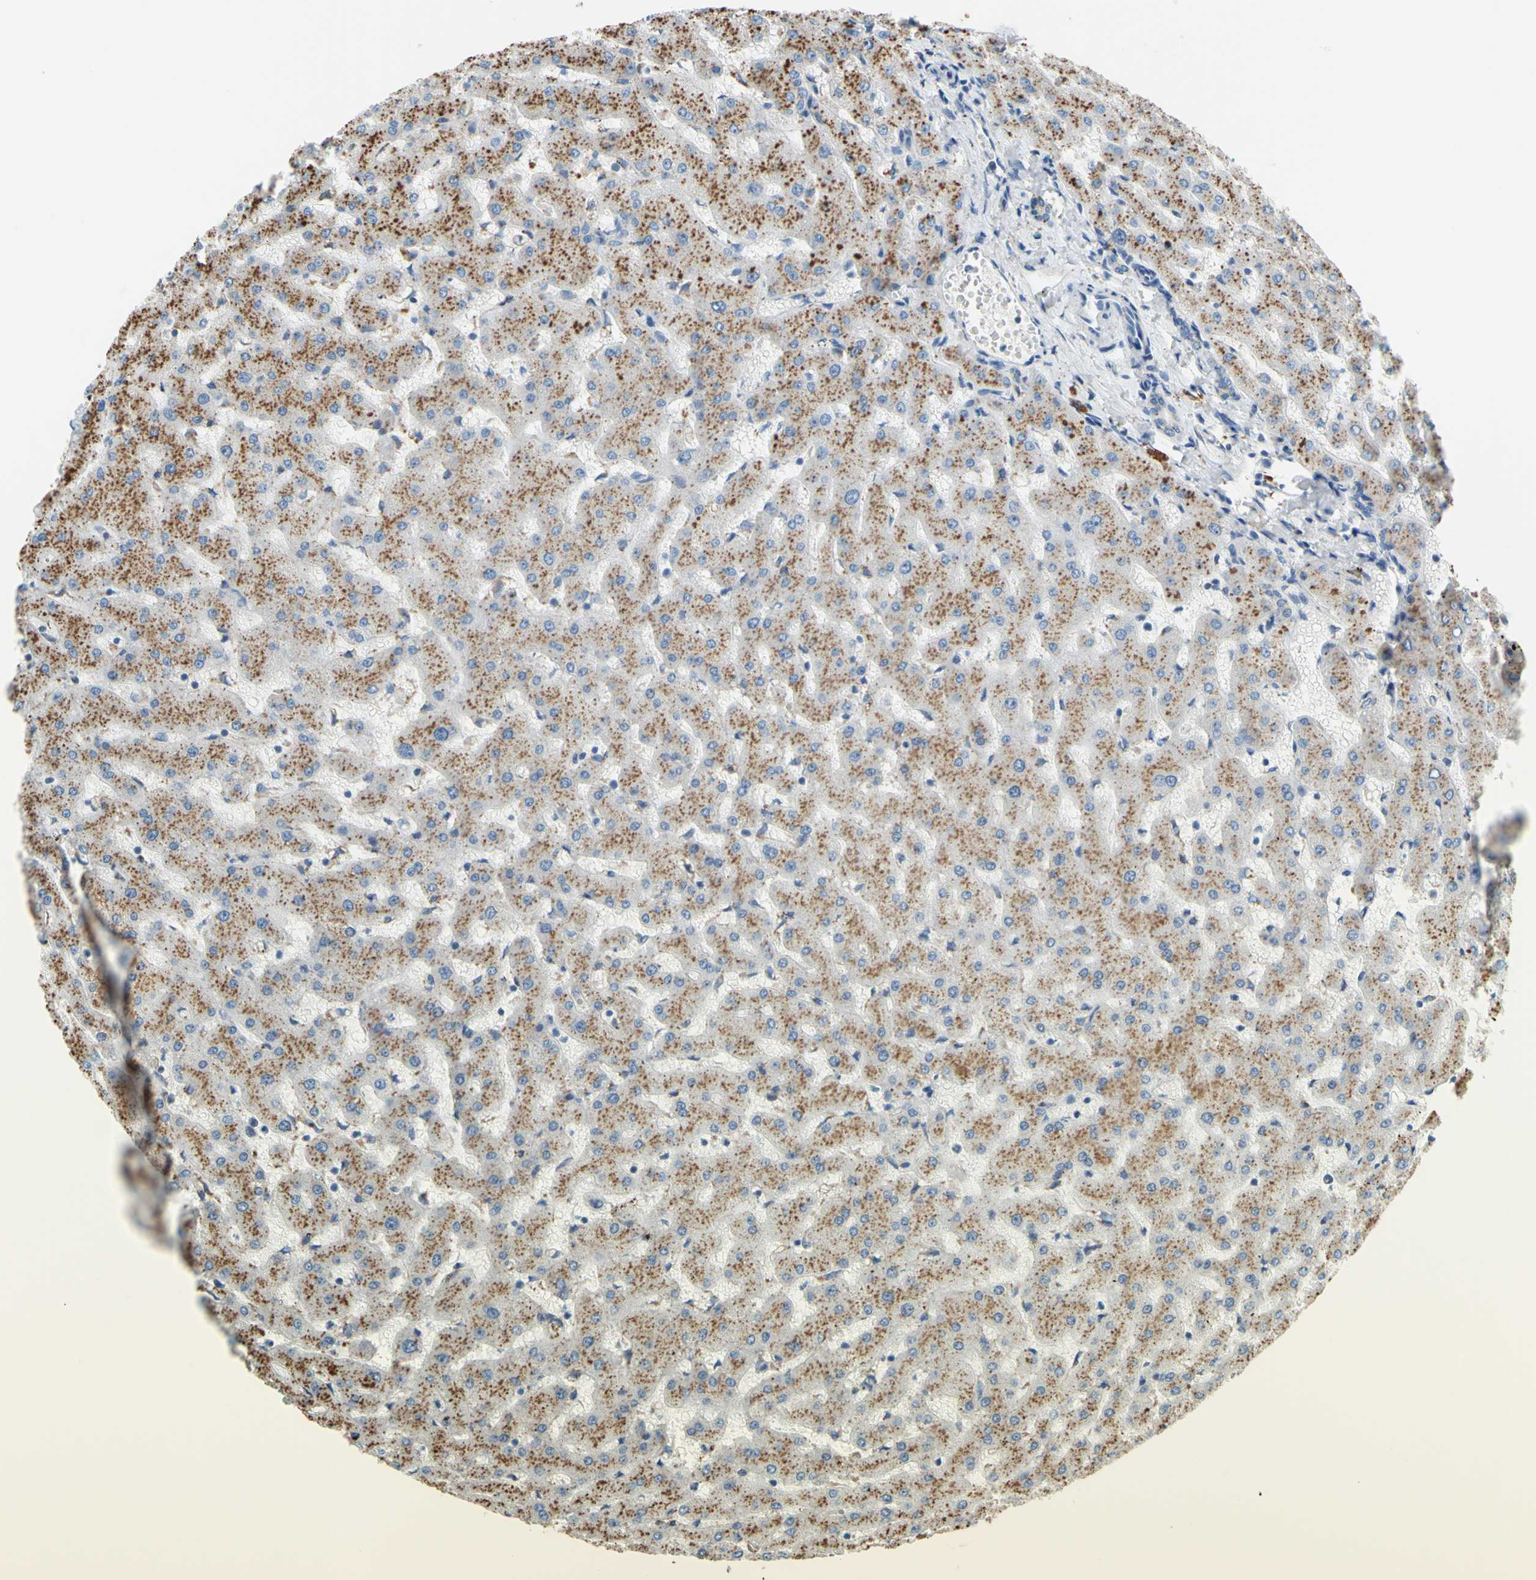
{"staining": {"intensity": "weak", "quantity": ">75%", "location": "cytoplasmic/membranous"}, "tissue": "liver", "cell_type": "Cholangiocytes", "image_type": "normal", "snomed": [{"axis": "morphology", "description": "Normal tissue, NOS"}, {"axis": "topography", "description": "Liver"}], "caption": "Immunohistochemistry (IHC) (DAB (3,3'-diaminobenzidine)) staining of unremarkable human liver exhibits weak cytoplasmic/membranous protein expression in about >75% of cholangiocytes.", "gene": "CTSD", "patient": {"sex": "female", "age": 63}}